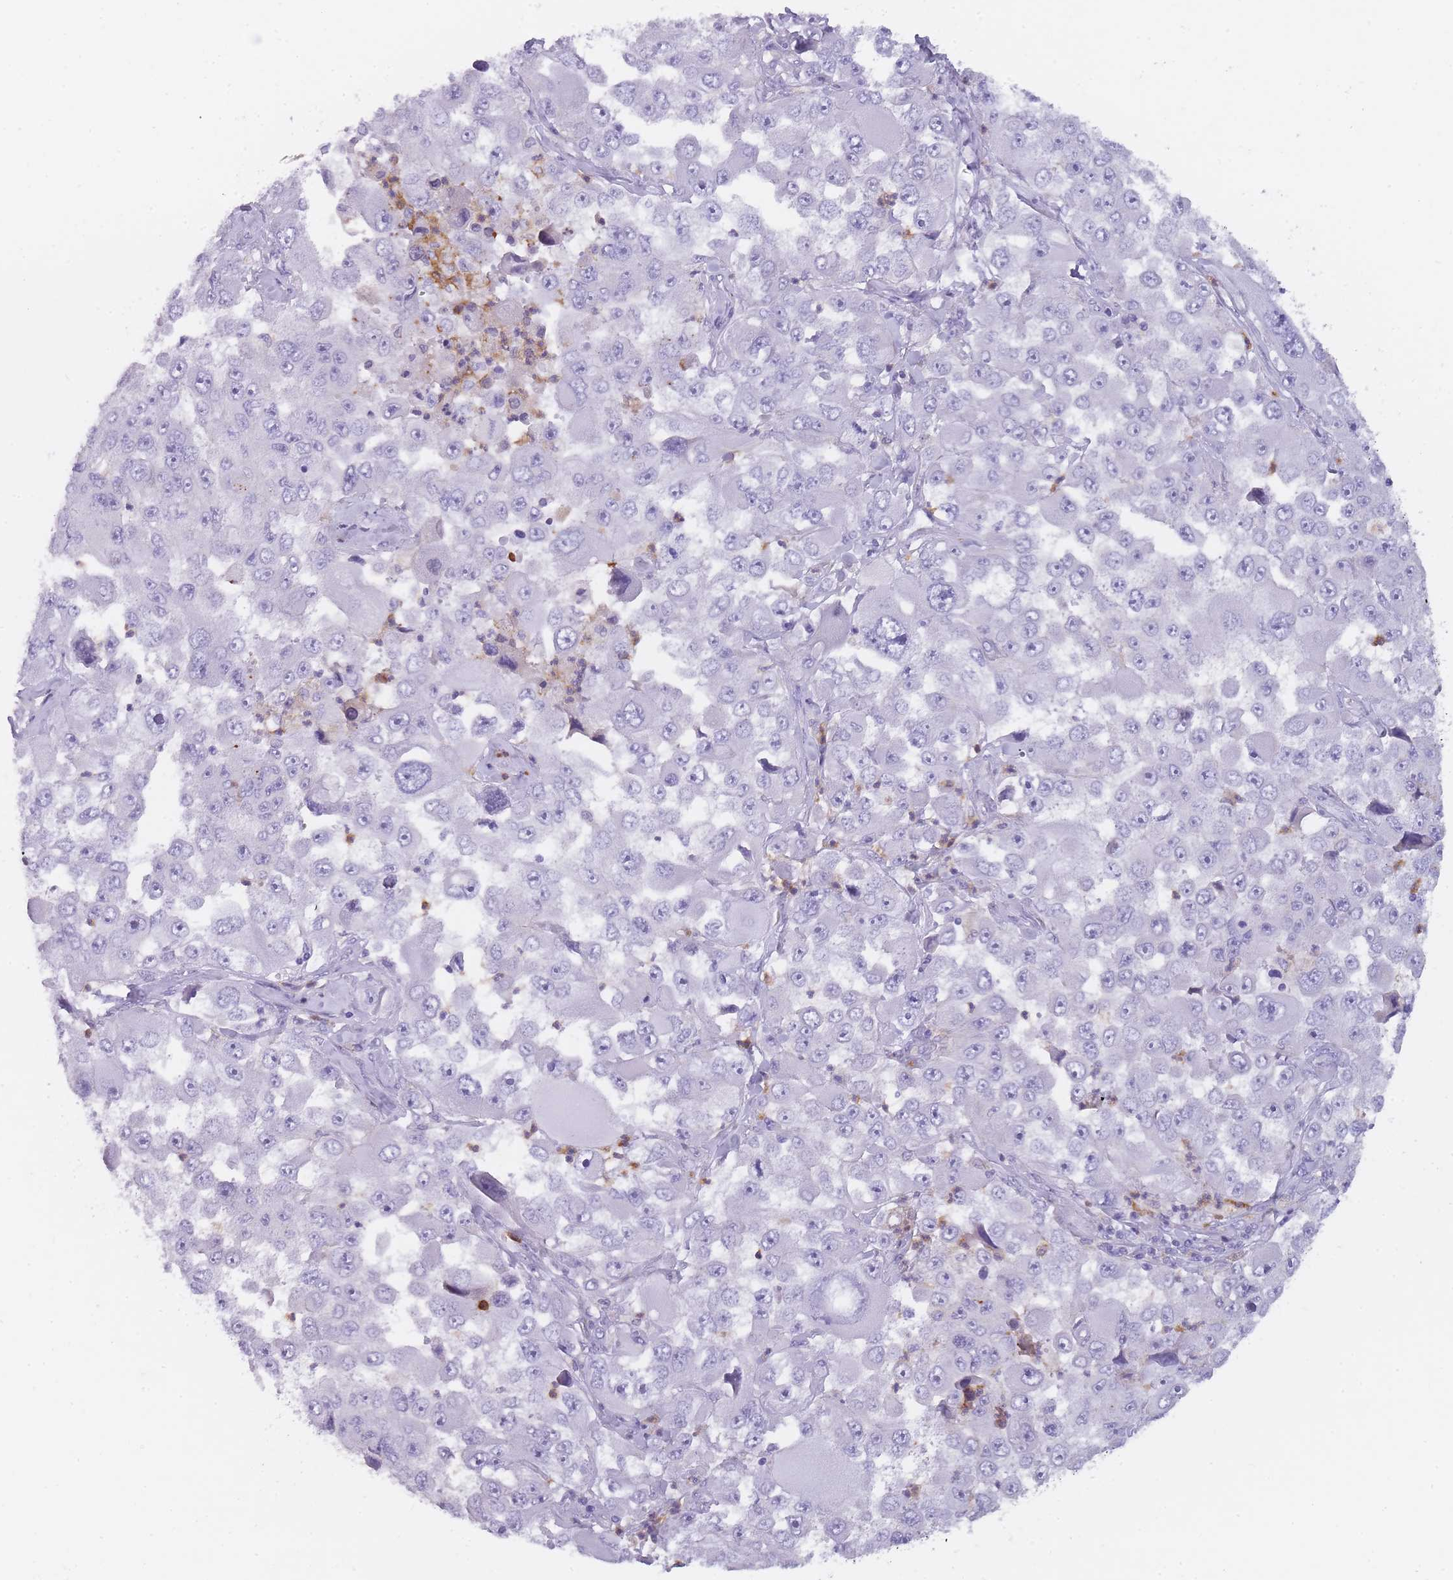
{"staining": {"intensity": "negative", "quantity": "none", "location": "none"}, "tissue": "melanoma", "cell_type": "Tumor cells", "image_type": "cancer", "snomed": [{"axis": "morphology", "description": "Malignant melanoma, Metastatic site"}, {"axis": "topography", "description": "Lymph node"}], "caption": "DAB (3,3'-diaminobenzidine) immunohistochemical staining of human melanoma displays no significant staining in tumor cells.", "gene": "CR1L", "patient": {"sex": "male", "age": 62}}